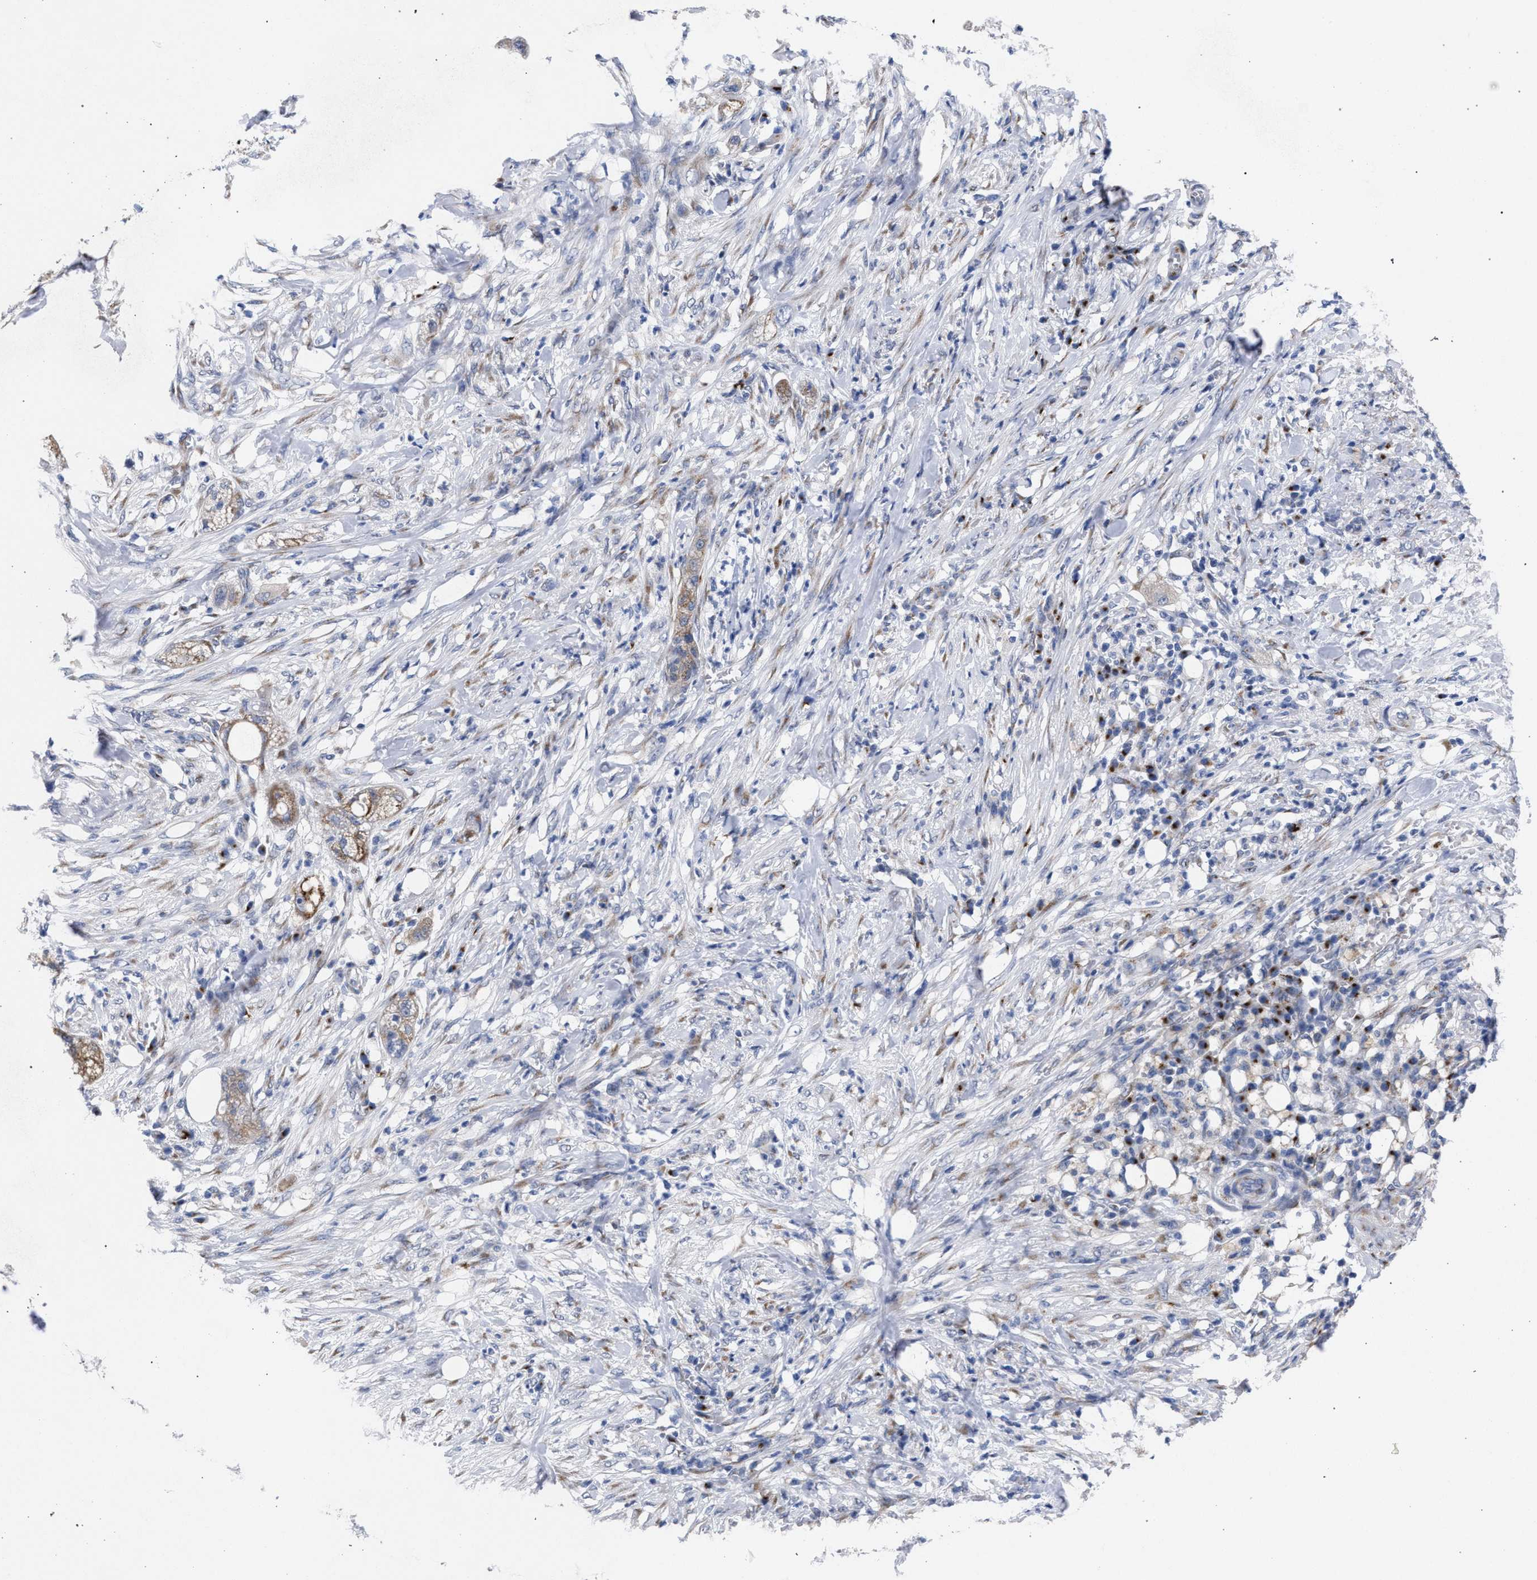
{"staining": {"intensity": "weak", "quantity": ">75%", "location": "cytoplasmic/membranous"}, "tissue": "pancreatic cancer", "cell_type": "Tumor cells", "image_type": "cancer", "snomed": [{"axis": "morphology", "description": "Adenocarcinoma, NOS"}, {"axis": "topography", "description": "Pancreas"}], "caption": "Pancreatic cancer (adenocarcinoma) stained with a brown dye exhibits weak cytoplasmic/membranous positive positivity in approximately >75% of tumor cells.", "gene": "GOLGA2", "patient": {"sex": "female", "age": 78}}